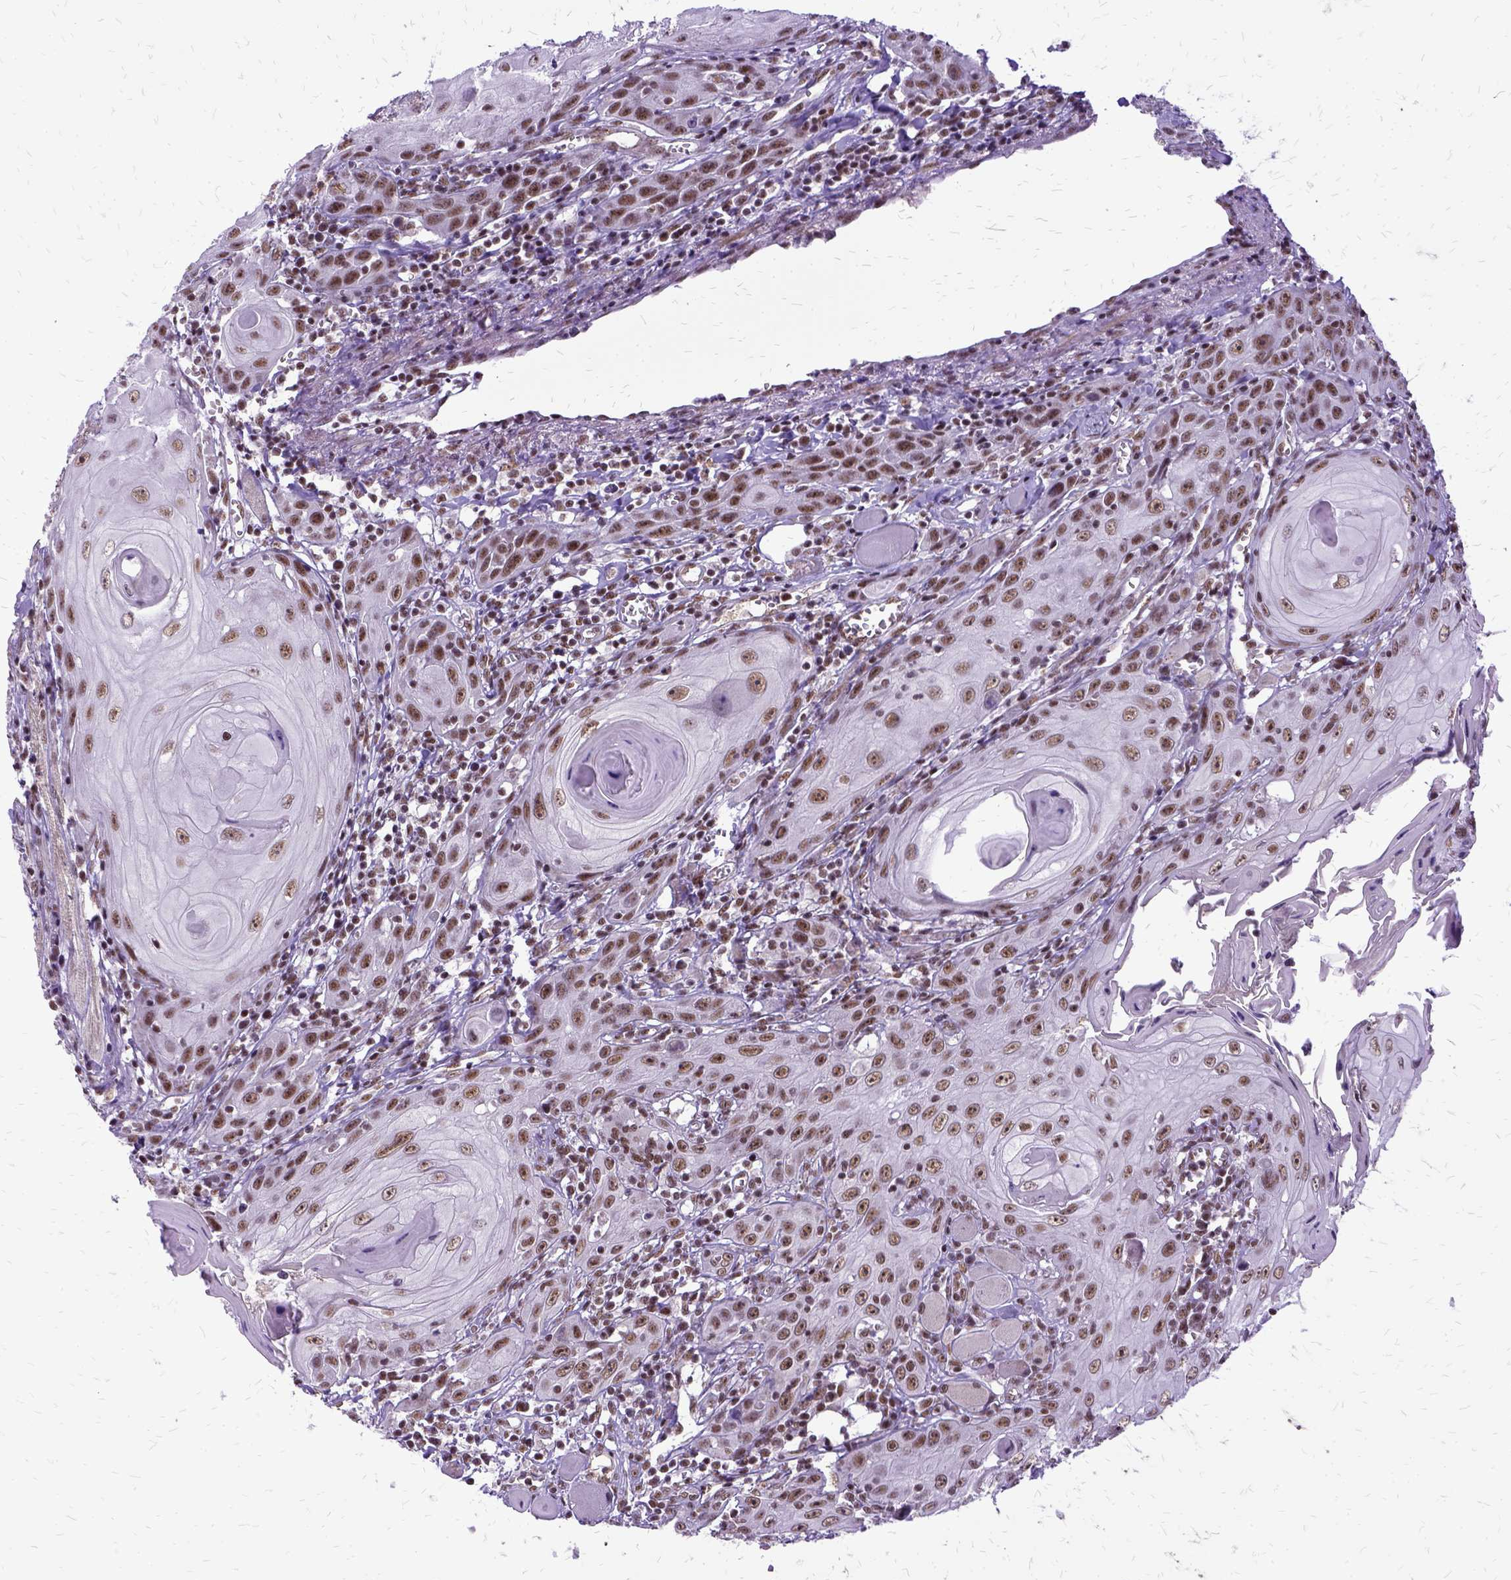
{"staining": {"intensity": "moderate", "quantity": ">75%", "location": "nuclear"}, "tissue": "head and neck cancer", "cell_type": "Tumor cells", "image_type": "cancer", "snomed": [{"axis": "morphology", "description": "Squamous cell carcinoma, NOS"}, {"axis": "topography", "description": "Head-Neck"}], "caption": "IHC of human head and neck cancer (squamous cell carcinoma) shows medium levels of moderate nuclear expression in about >75% of tumor cells.", "gene": "SETD1A", "patient": {"sex": "female", "age": 80}}